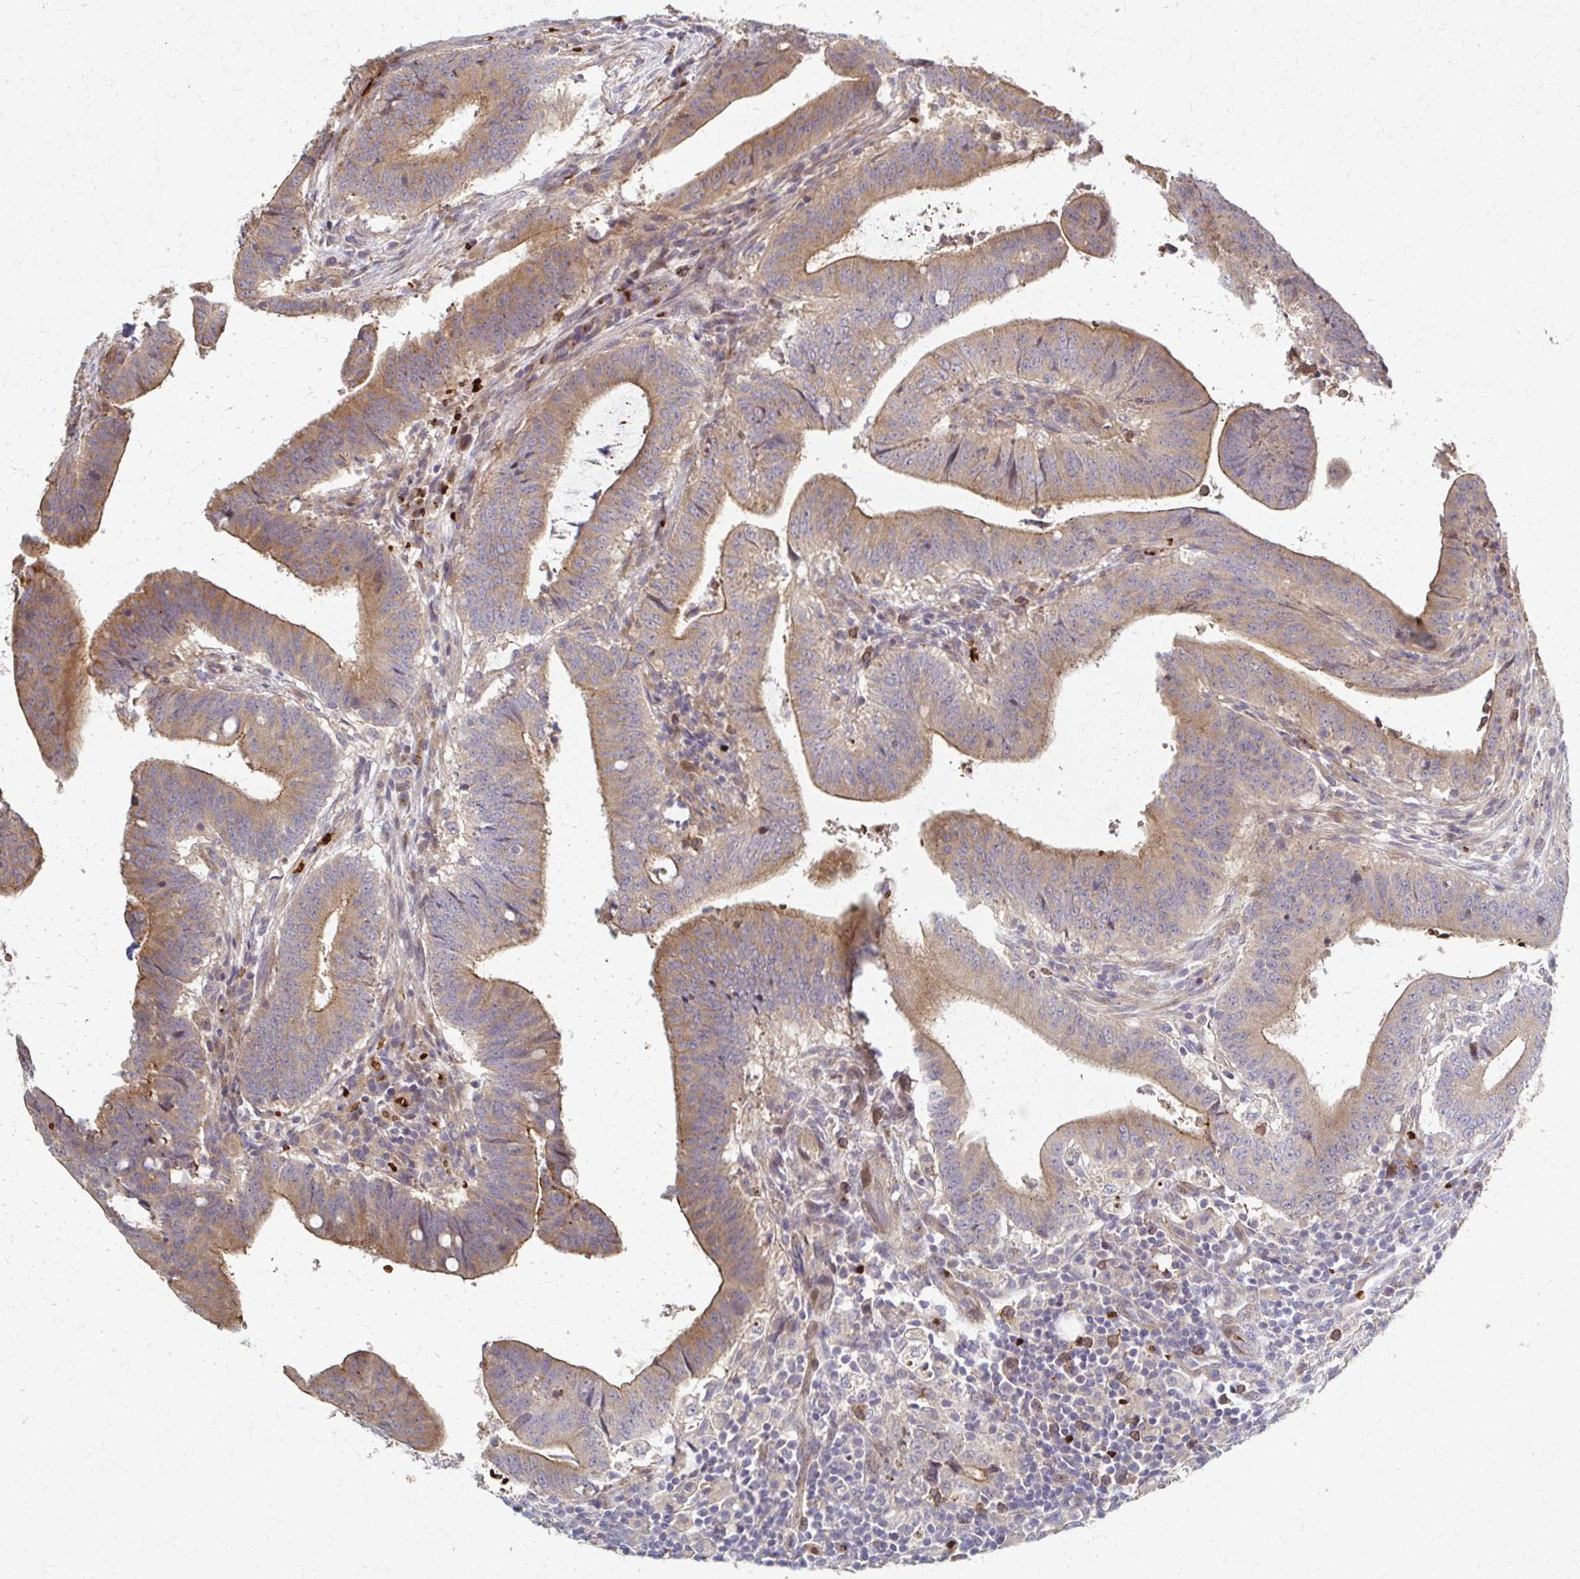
{"staining": {"intensity": "moderate", "quantity": ">75%", "location": "cytoplasmic/membranous"}, "tissue": "colorectal cancer", "cell_type": "Tumor cells", "image_type": "cancer", "snomed": [{"axis": "morphology", "description": "Adenocarcinoma, NOS"}, {"axis": "topography", "description": "Colon"}], "caption": "A brown stain highlights moderate cytoplasmic/membranous staining of a protein in adenocarcinoma (colorectal) tumor cells.", "gene": "SKA2", "patient": {"sex": "female", "age": 43}}